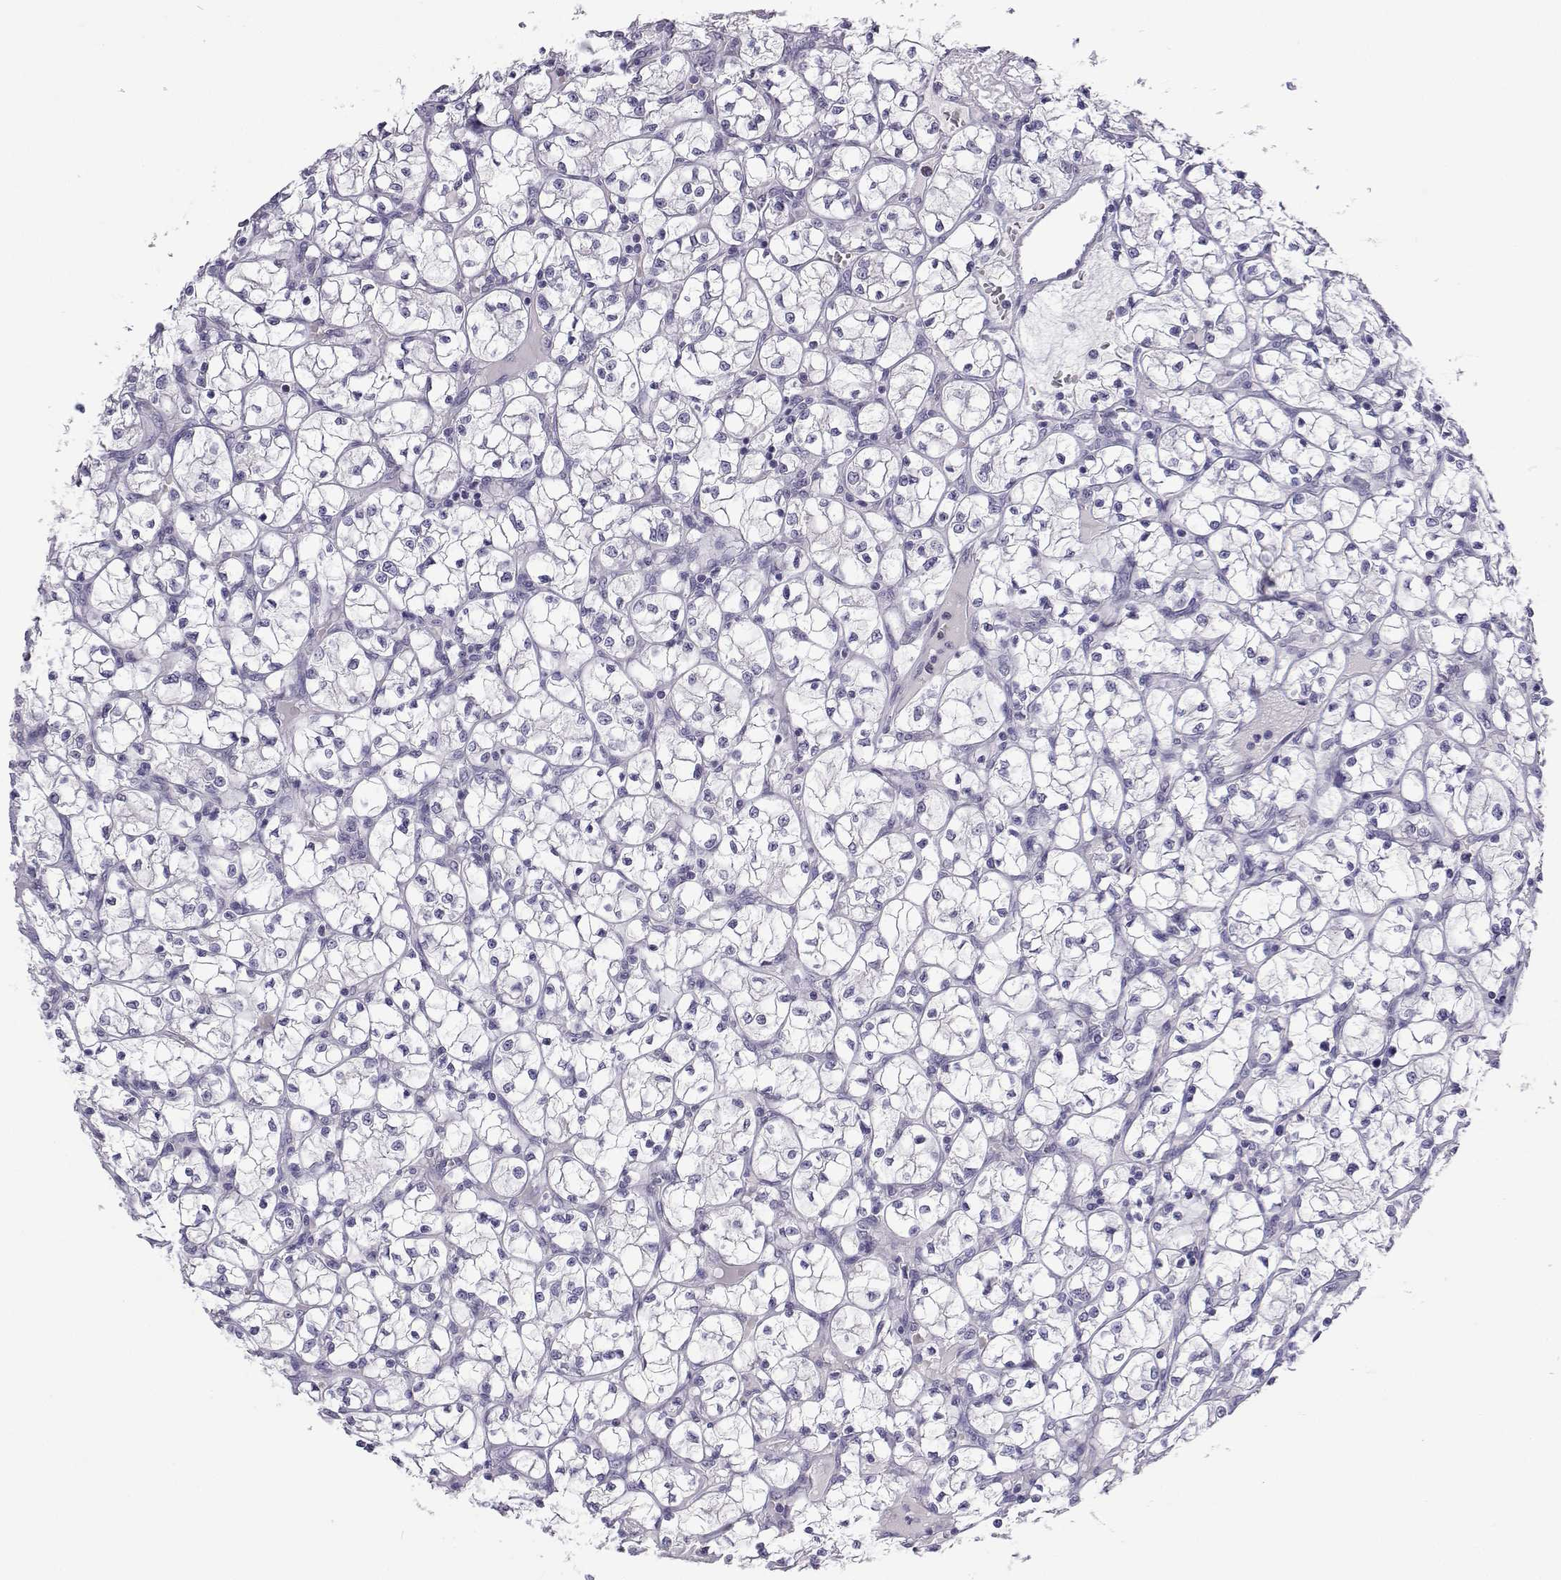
{"staining": {"intensity": "negative", "quantity": "none", "location": "none"}, "tissue": "renal cancer", "cell_type": "Tumor cells", "image_type": "cancer", "snomed": [{"axis": "morphology", "description": "Adenocarcinoma, NOS"}, {"axis": "topography", "description": "Kidney"}], "caption": "The image displays no significant staining in tumor cells of adenocarcinoma (renal). (Stains: DAB IHC with hematoxylin counter stain, Microscopy: brightfield microscopy at high magnification).", "gene": "ACTL7A", "patient": {"sex": "female", "age": 64}}